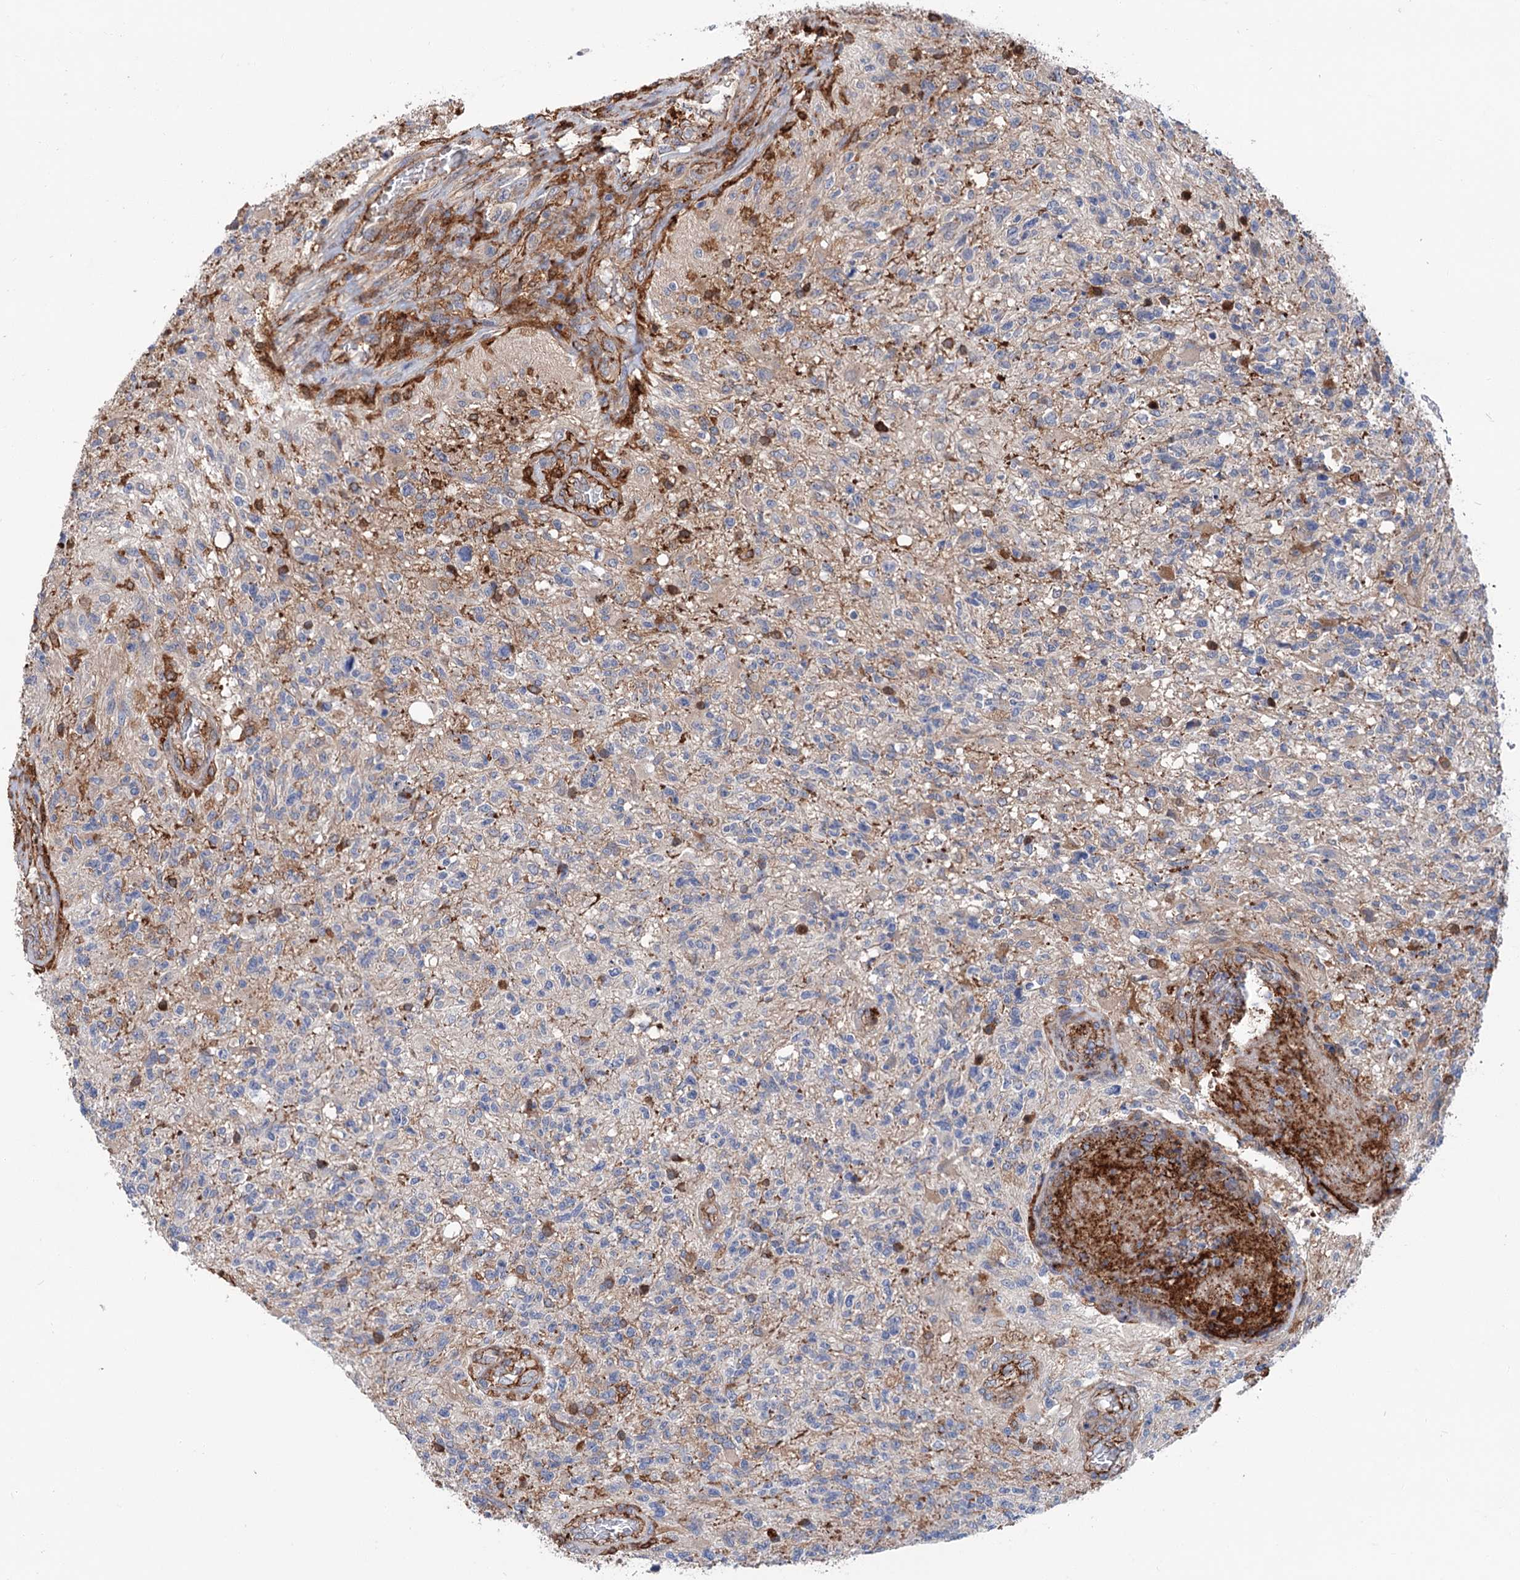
{"staining": {"intensity": "negative", "quantity": "none", "location": "none"}, "tissue": "glioma", "cell_type": "Tumor cells", "image_type": "cancer", "snomed": [{"axis": "morphology", "description": "Glioma, malignant, High grade"}, {"axis": "topography", "description": "Brain"}], "caption": "The micrograph reveals no staining of tumor cells in glioma. (DAB immunohistochemistry (IHC), high magnification).", "gene": "TMTC3", "patient": {"sex": "male", "age": 56}}